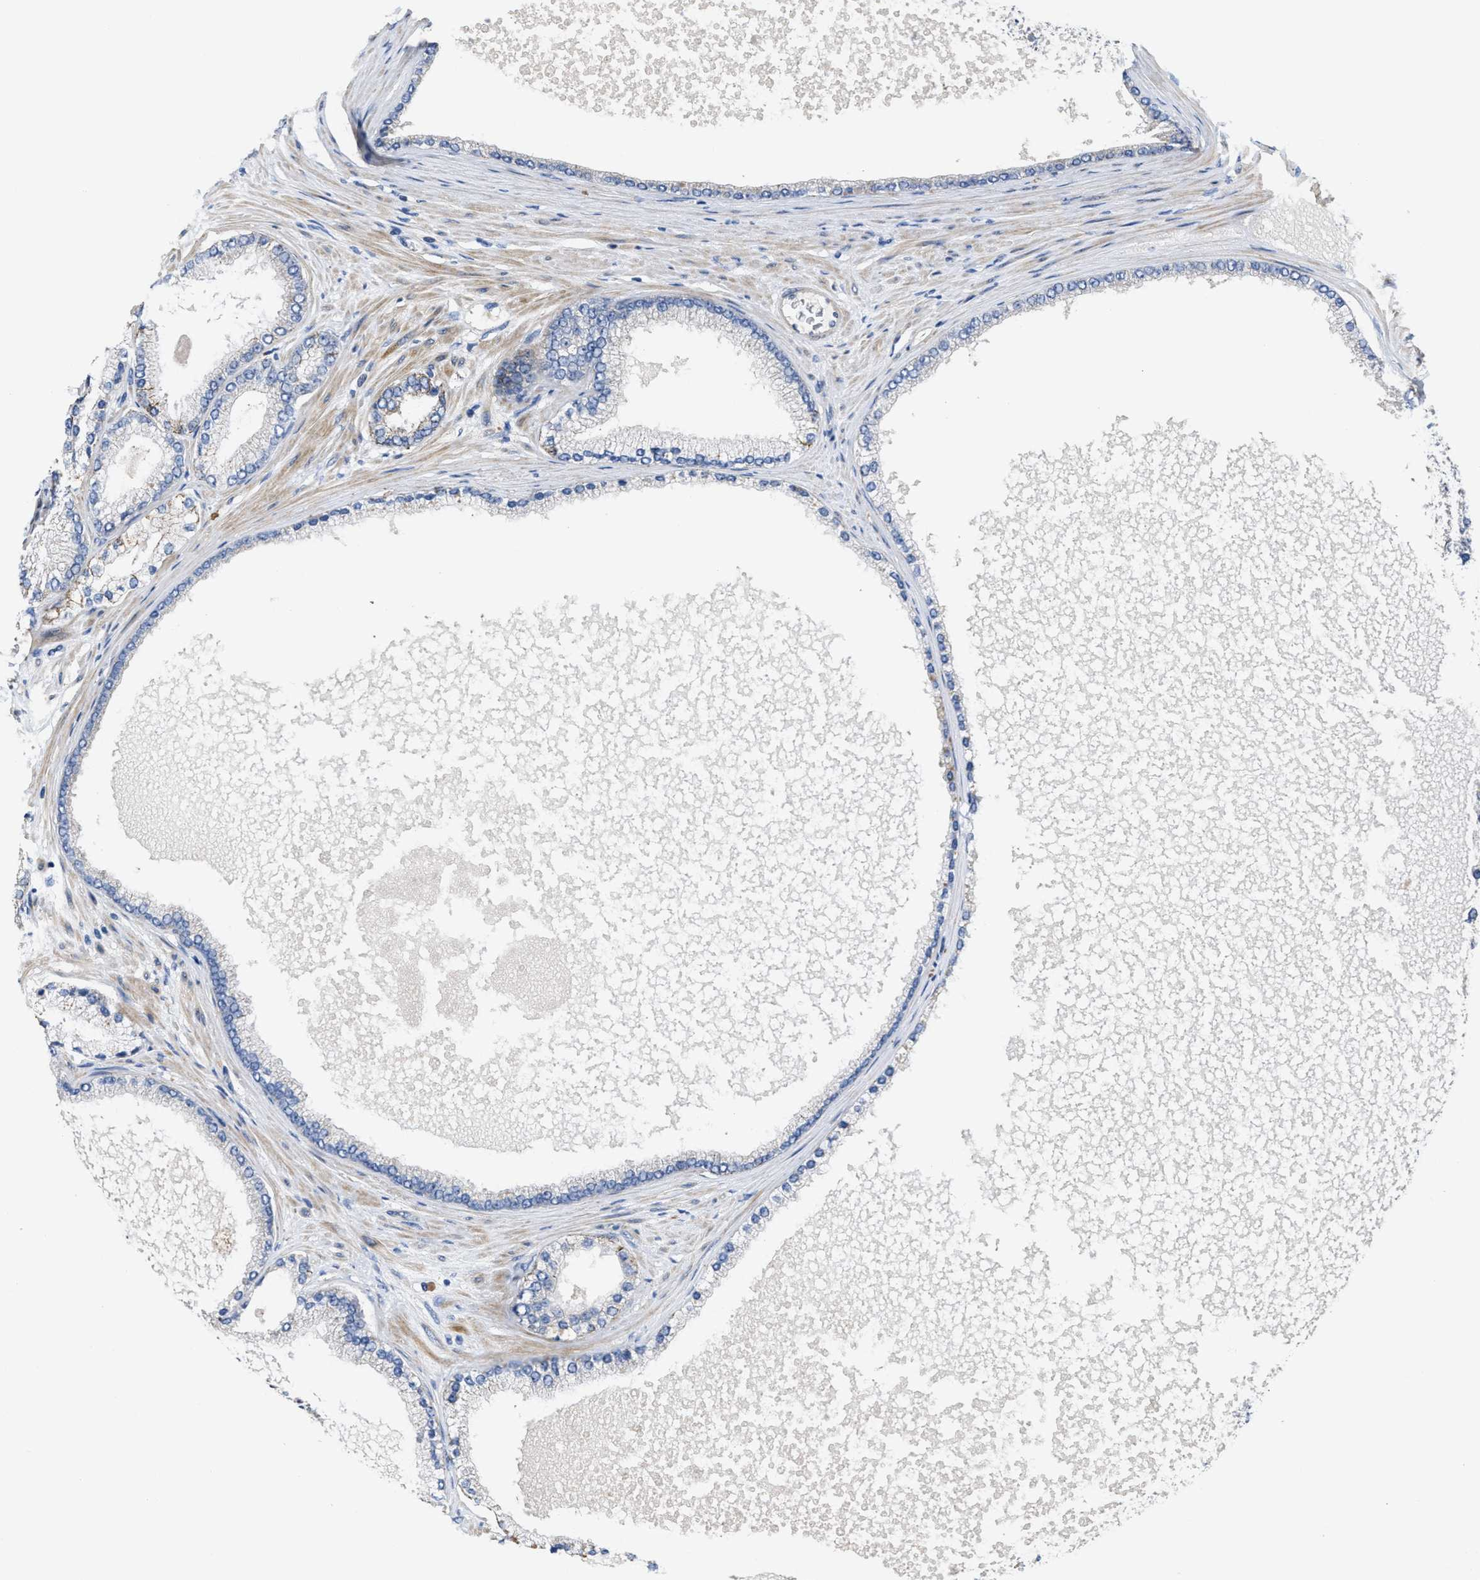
{"staining": {"intensity": "negative", "quantity": "none", "location": "none"}, "tissue": "prostate cancer", "cell_type": "Tumor cells", "image_type": "cancer", "snomed": [{"axis": "morphology", "description": "Adenocarcinoma, High grade"}, {"axis": "topography", "description": "Prostate"}], "caption": "Prostate adenocarcinoma (high-grade) was stained to show a protein in brown. There is no significant expression in tumor cells.", "gene": "CDPF1", "patient": {"sex": "male", "age": 61}}